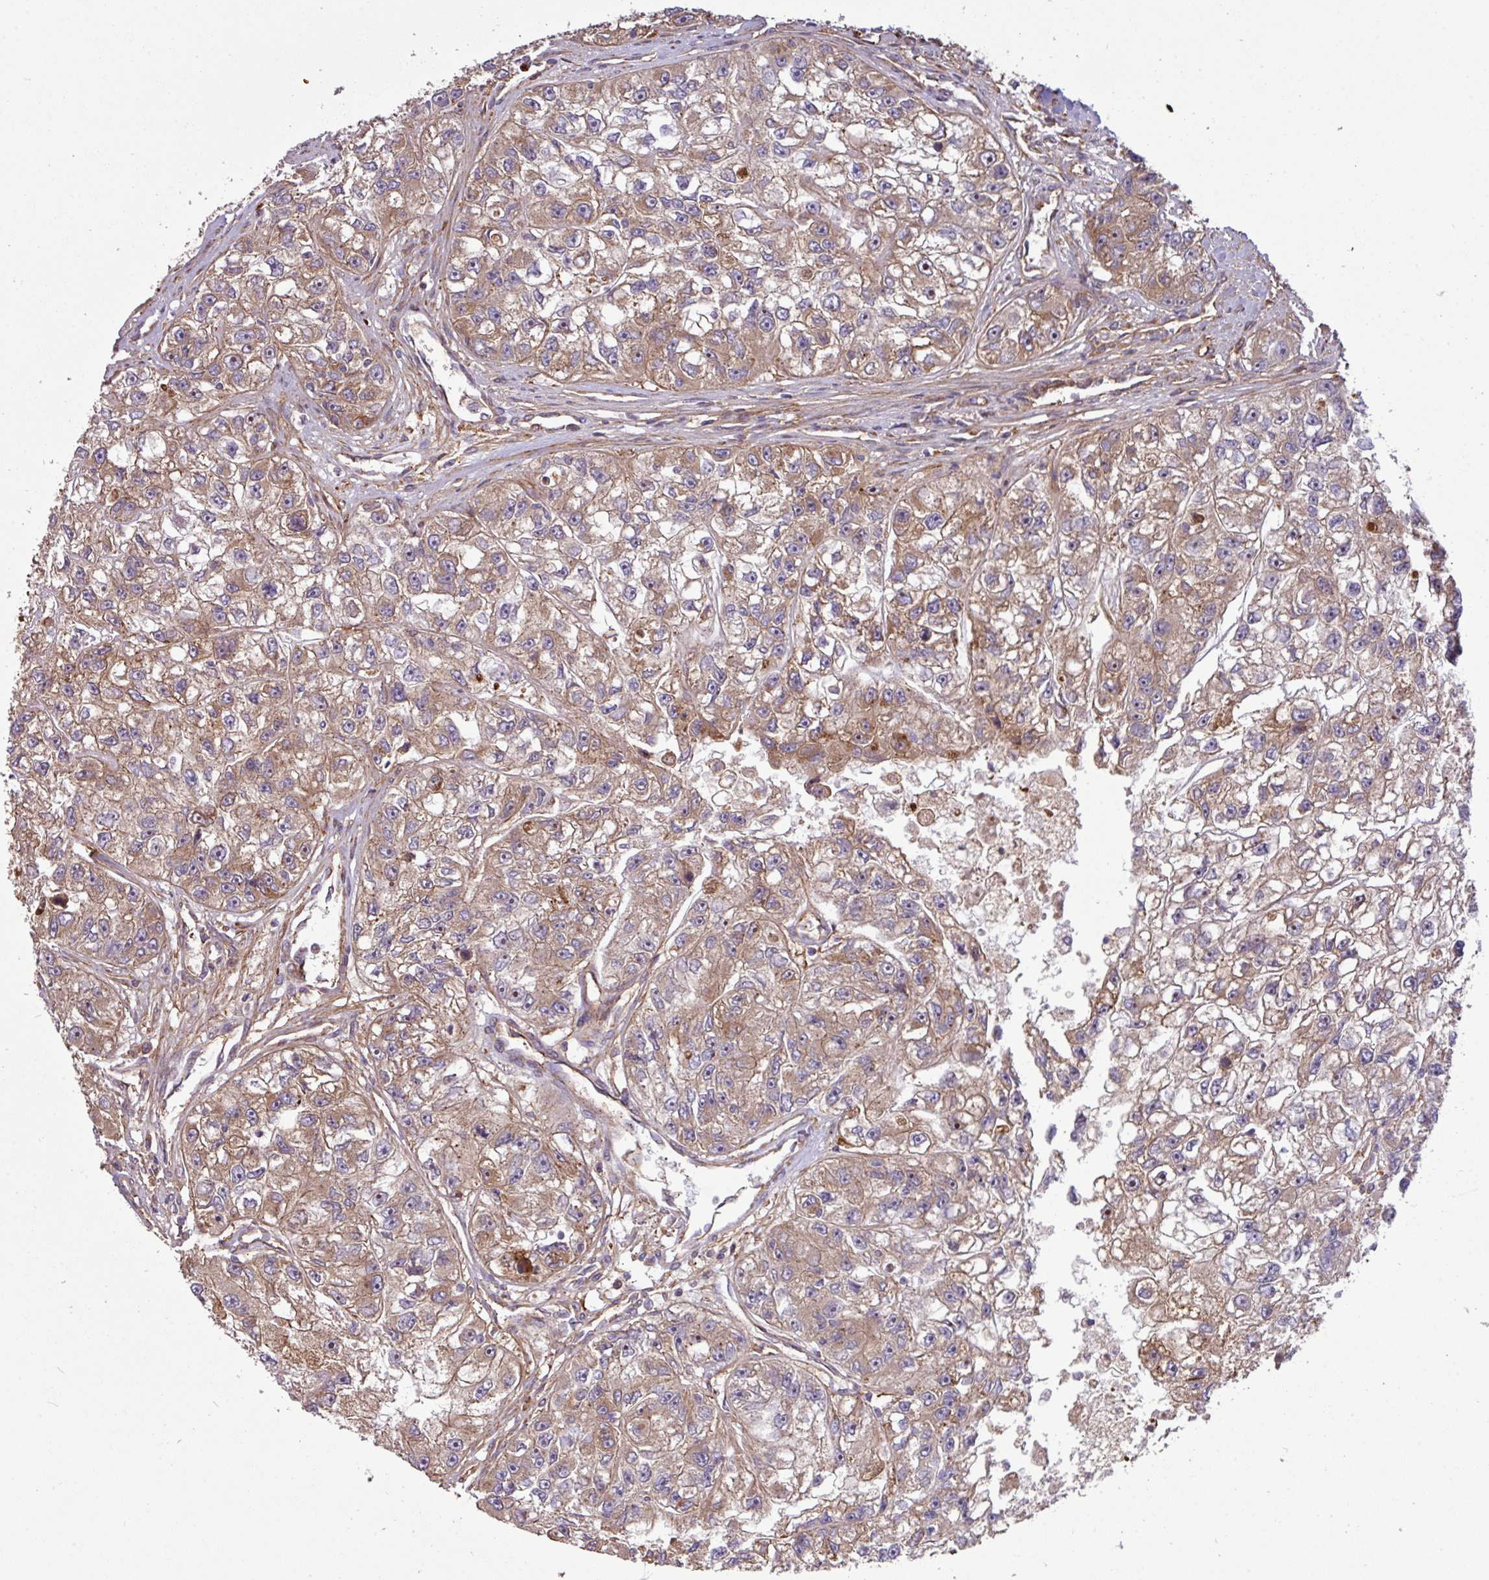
{"staining": {"intensity": "moderate", "quantity": ">75%", "location": "cytoplasmic/membranous"}, "tissue": "renal cancer", "cell_type": "Tumor cells", "image_type": "cancer", "snomed": [{"axis": "morphology", "description": "Adenocarcinoma, NOS"}, {"axis": "topography", "description": "Kidney"}], "caption": "A high-resolution histopathology image shows immunohistochemistry staining of renal cancer (adenocarcinoma), which demonstrates moderate cytoplasmic/membranous positivity in about >75% of tumor cells.", "gene": "ZNF300", "patient": {"sex": "male", "age": 63}}